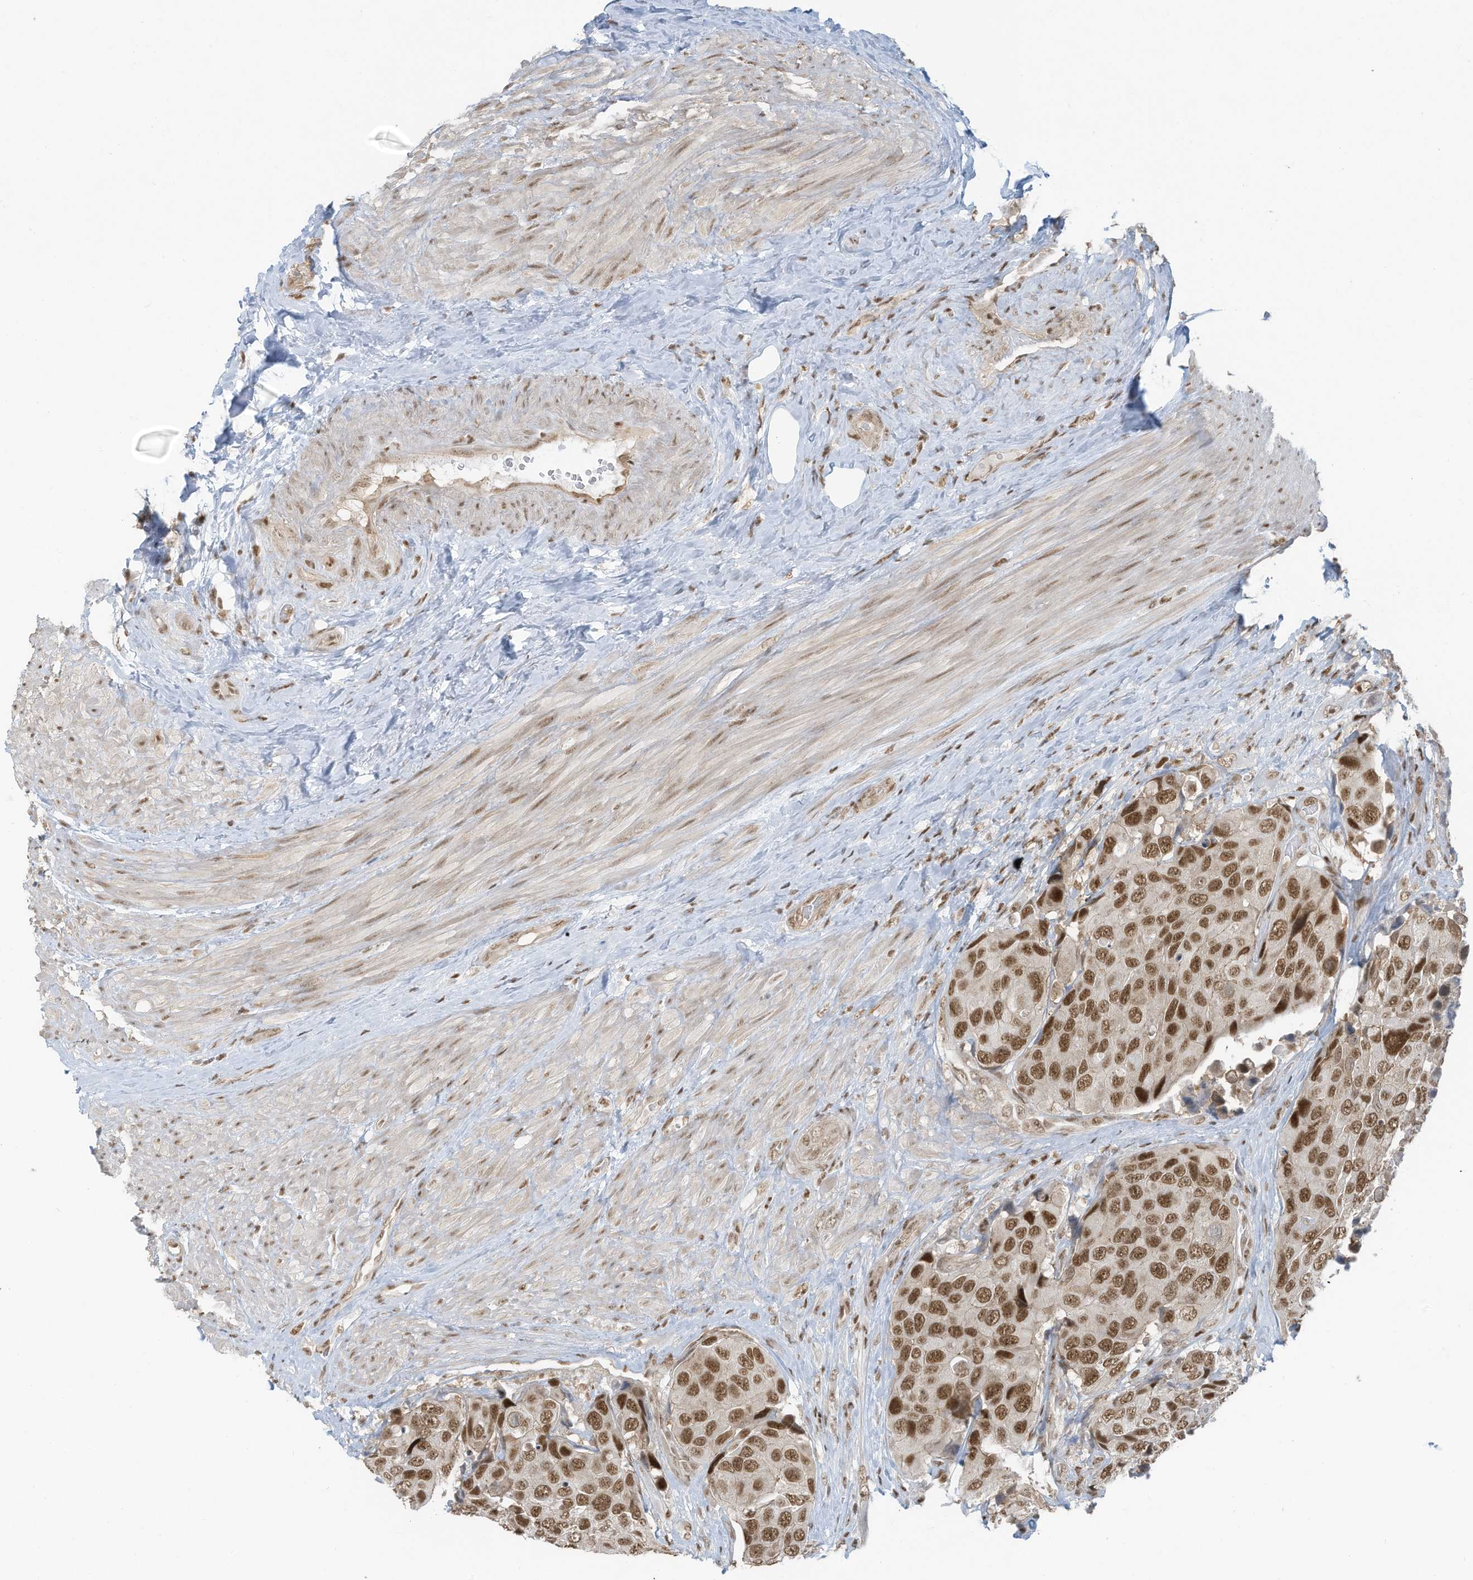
{"staining": {"intensity": "strong", "quantity": ">75%", "location": "nuclear"}, "tissue": "urothelial cancer", "cell_type": "Tumor cells", "image_type": "cancer", "snomed": [{"axis": "morphology", "description": "Urothelial carcinoma, High grade"}, {"axis": "topography", "description": "Urinary bladder"}], "caption": "This is a histology image of IHC staining of high-grade urothelial carcinoma, which shows strong staining in the nuclear of tumor cells.", "gene": "DBR1", "patient": {"sex": "male", "age": 74}}